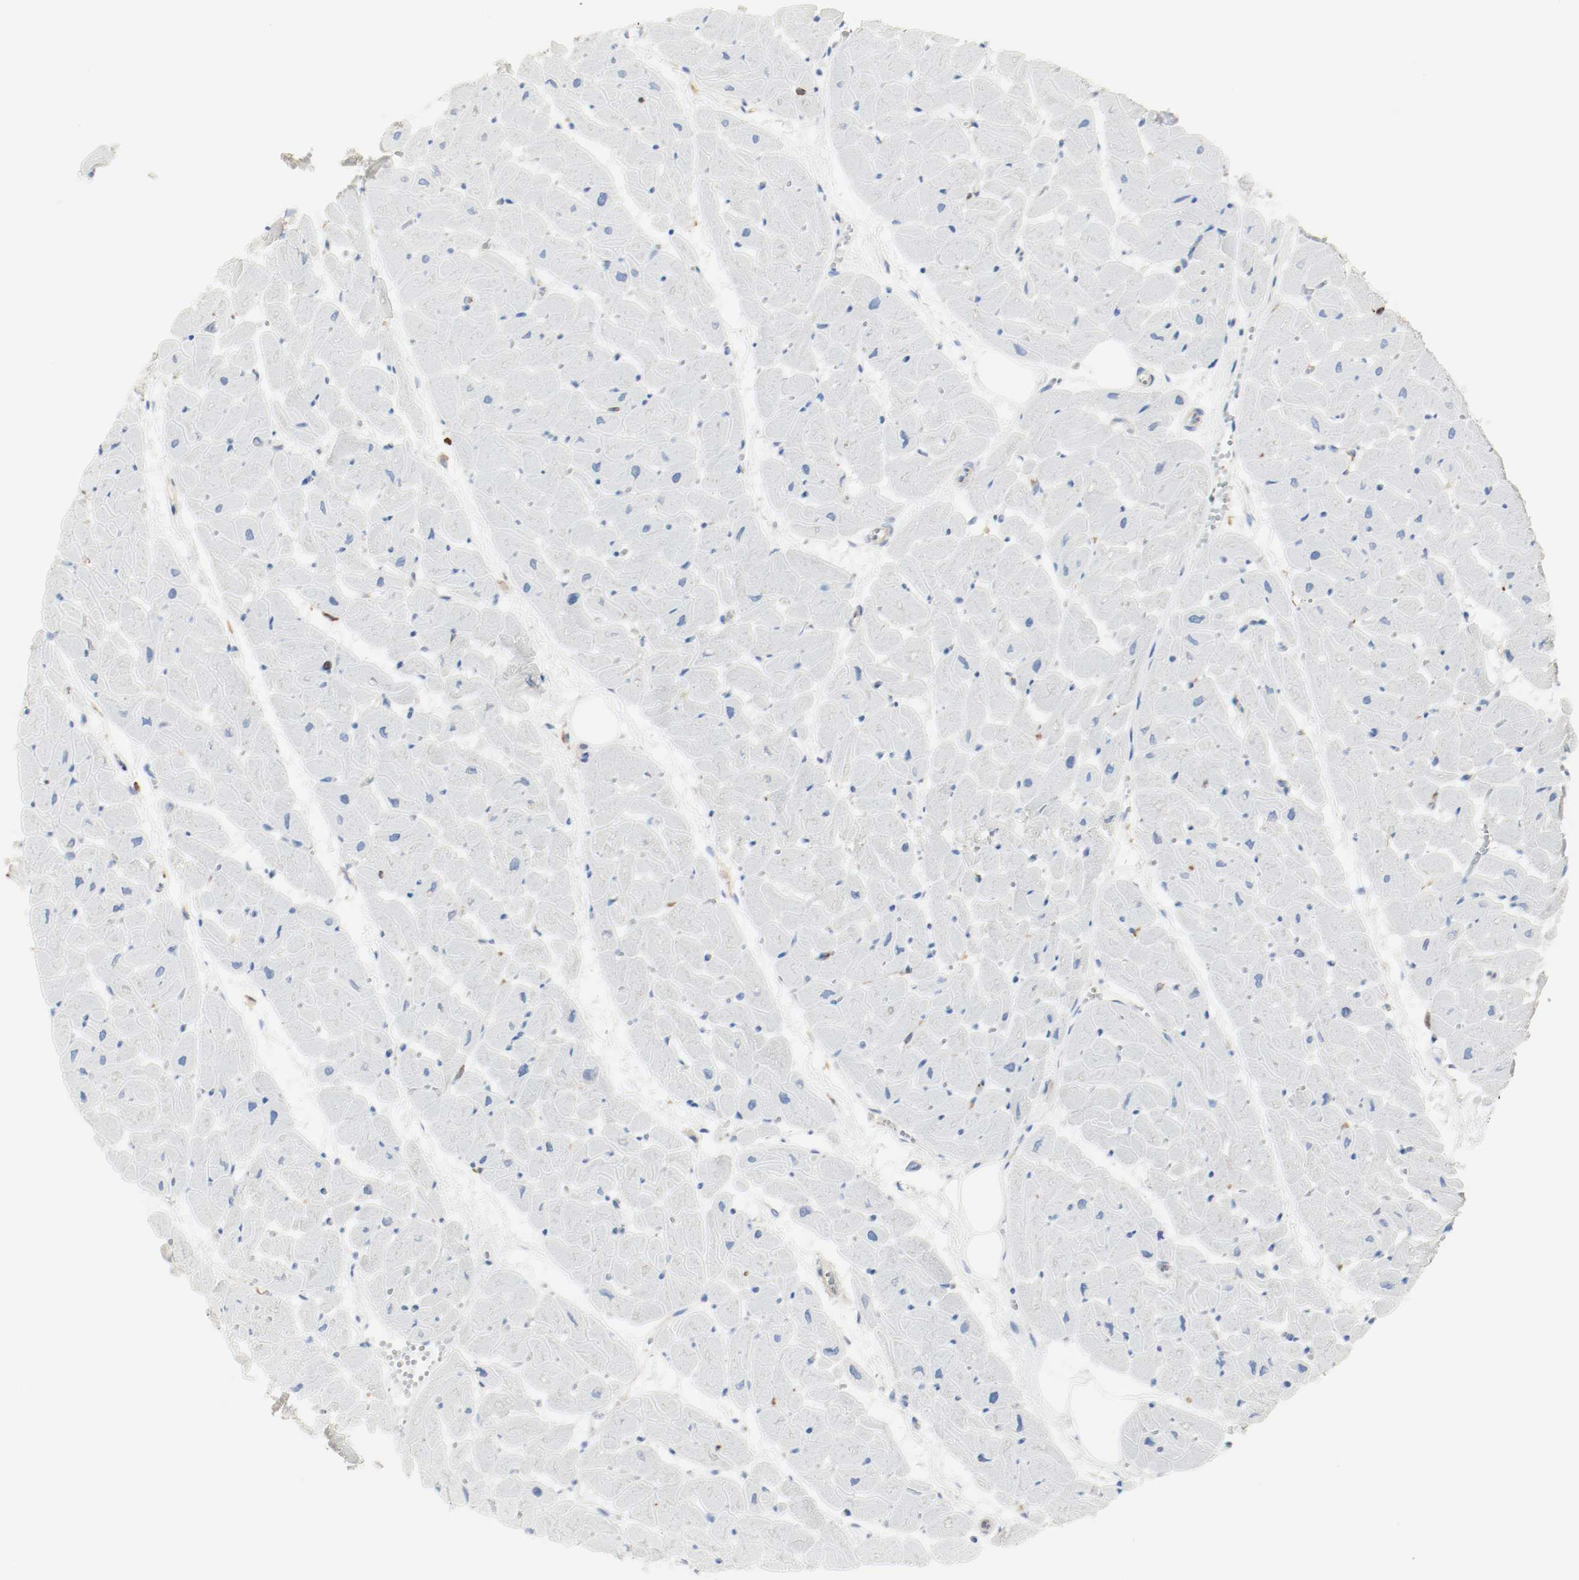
{"staining": {"intensity": "negative", "quantity": "none", "location": "none"}, "tissue": "heart muscle", "cell_type": "Cardiomyocytes", "image_type": "normal", "snomed": [{"axis": "morphology", "description": "Normal tissue, NOS"}, {"axis": "topography", "description": "Heart"}], "caption": "Heart muscle stained for a protein using immunohistochemistry (IHC) shows no staining cardiomyocytes.", "gene": "ARPC1B", "patient": {"sex": "female", "age": 19}}